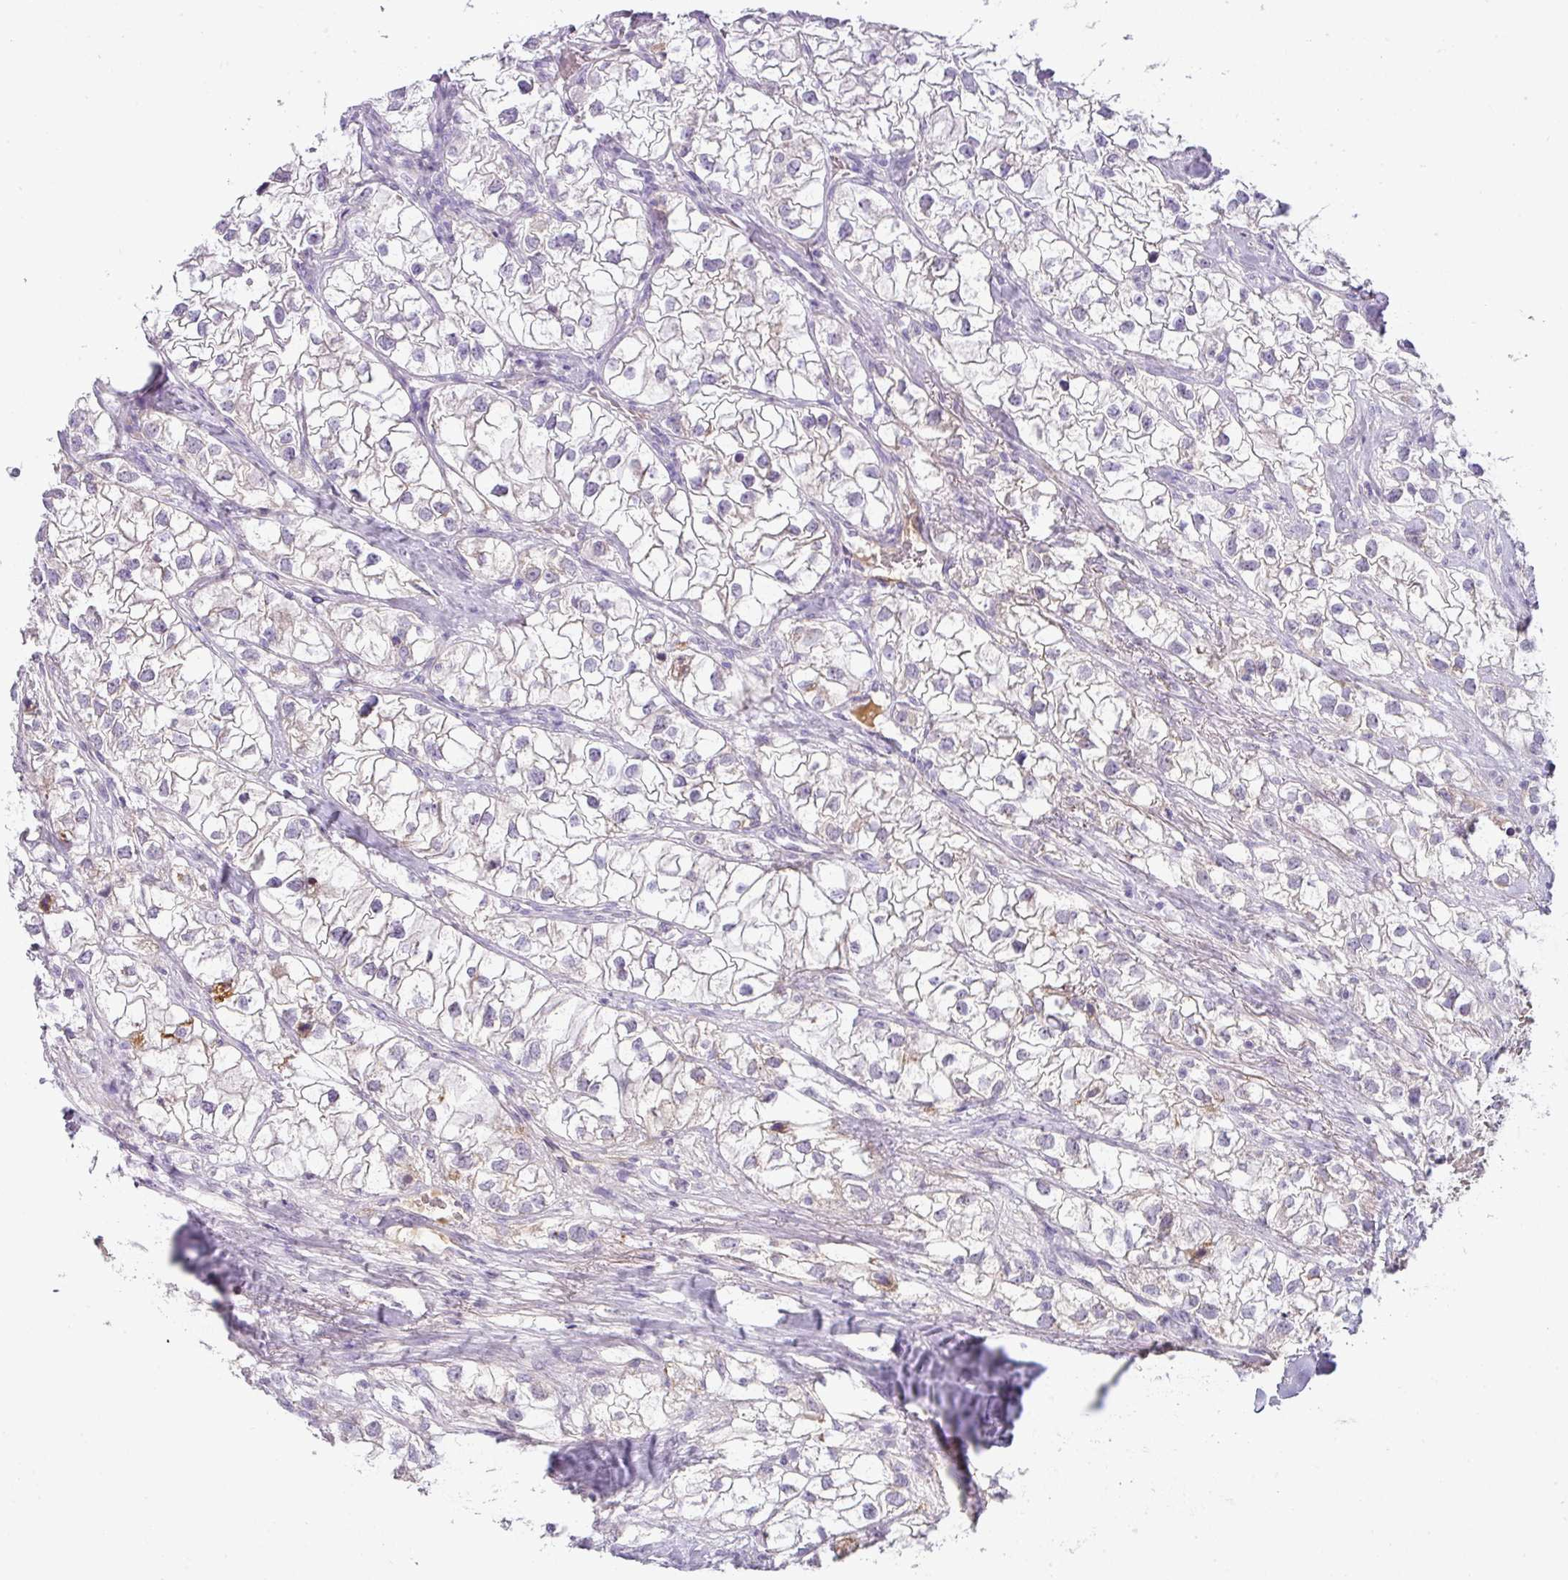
{"staining": {"intensity": "weak", "quantity": "<25%", "location": "cytoplasmic/membranous"}, "tissue": "renal cancer", "cell_type": "Tumor cells", "image_type": "cancer", "snomed": [{"axis": "morphology", "description": "Adenocarcinoma, NOS"}, {"axis": "topography", "description": "Kidney"}], "caption": "High magnification brightfield microscopy of adenocarcinoma (renal) stained with DAB (brown) and counterstained with hematoxylin (blue): tumor cells show no significant expression. (DAB (3,3'-diaminobenzidine) IHC, high magnification).", "gene": "FGF17", "patient": {"sex": "male", "age": 59}}